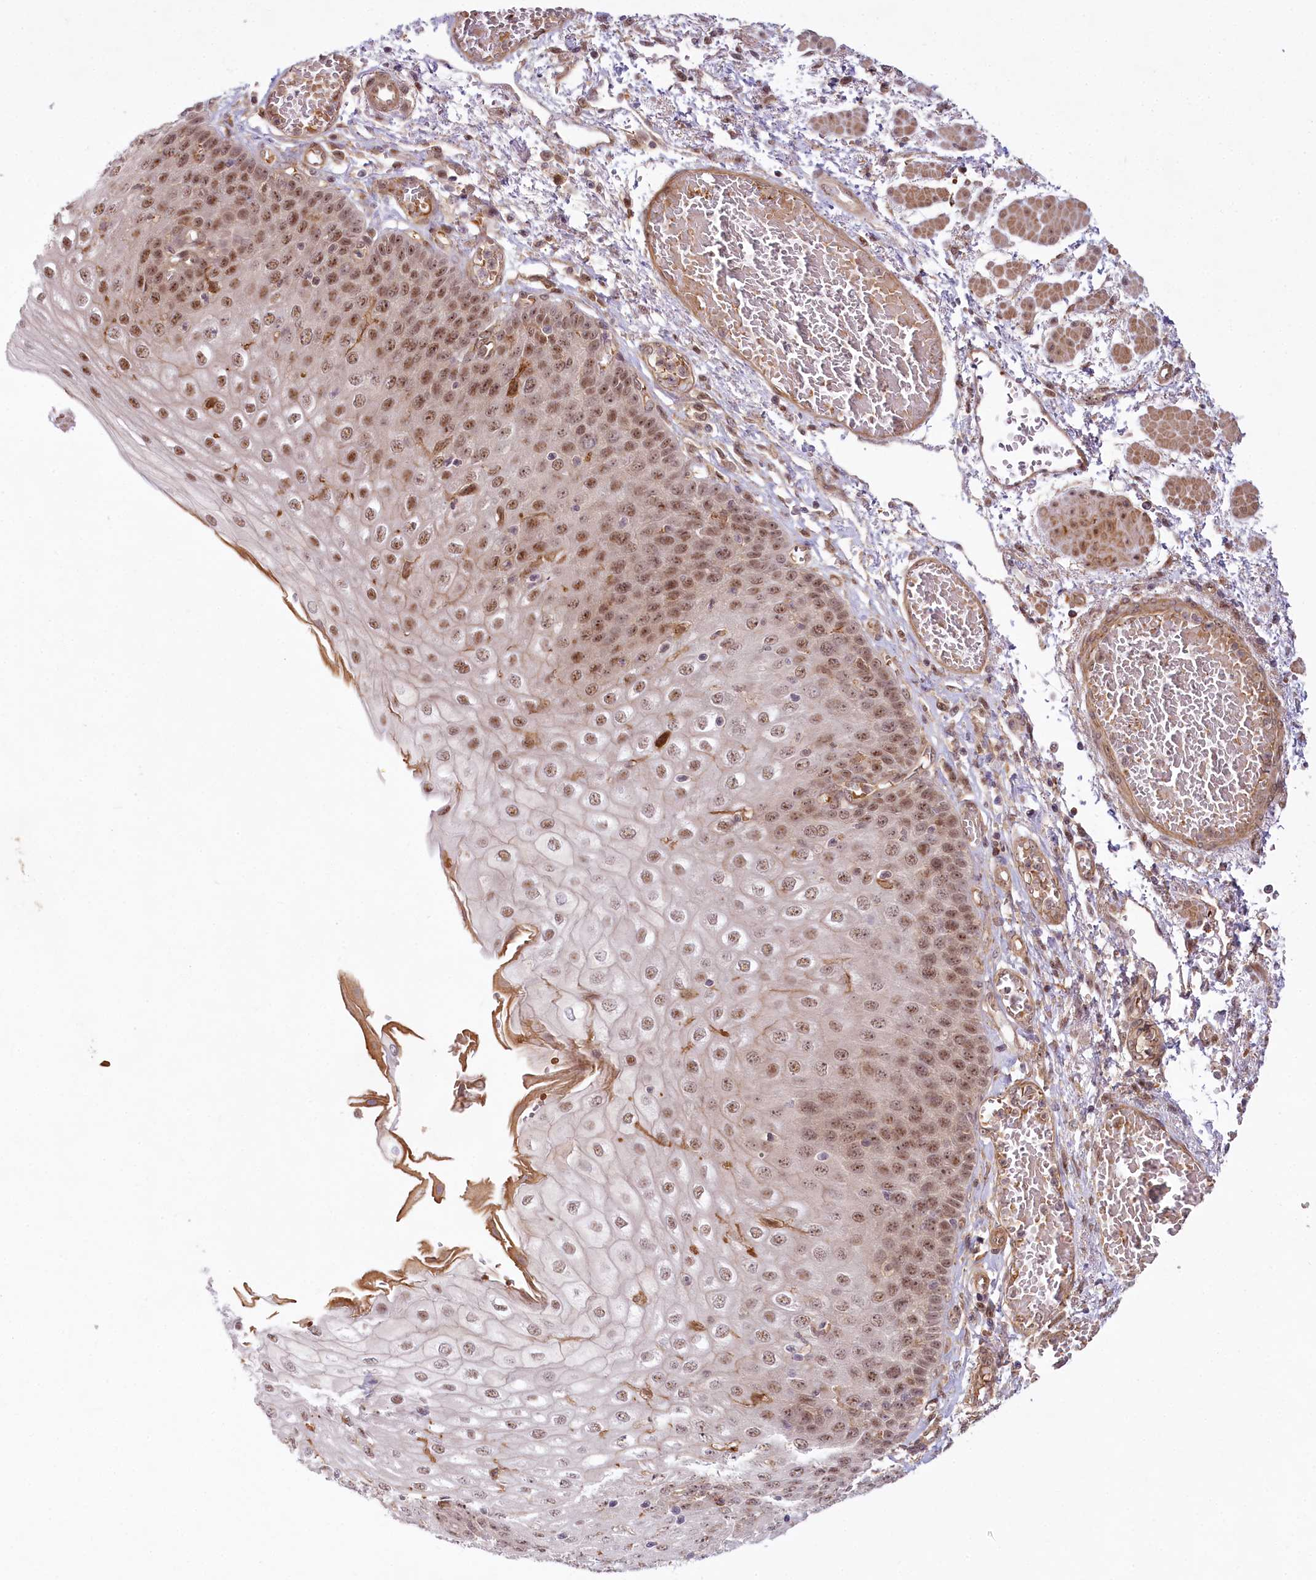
{"staining": {"intensity": "moderate", "quantity": ">75%", "location": "nuclear"}, "tissue": "esophagus", "cell_type": "Squamous epithelial cells", "image_type": "normal", "snomed": [{"axis": "morphology", "description": "Normal tissue, NOS"}, {"axis": "topography", "description": "Esophagus"}], "caption": "A medium amount of moderate nuclear staining is present in about >75% of squamous epithelial cells in benign esophagus. (Brightfield microscopy of DAB IHC at high magnification).", "gene": "TUBGCP2", "patient": {"sex": "male", "age": 81}}